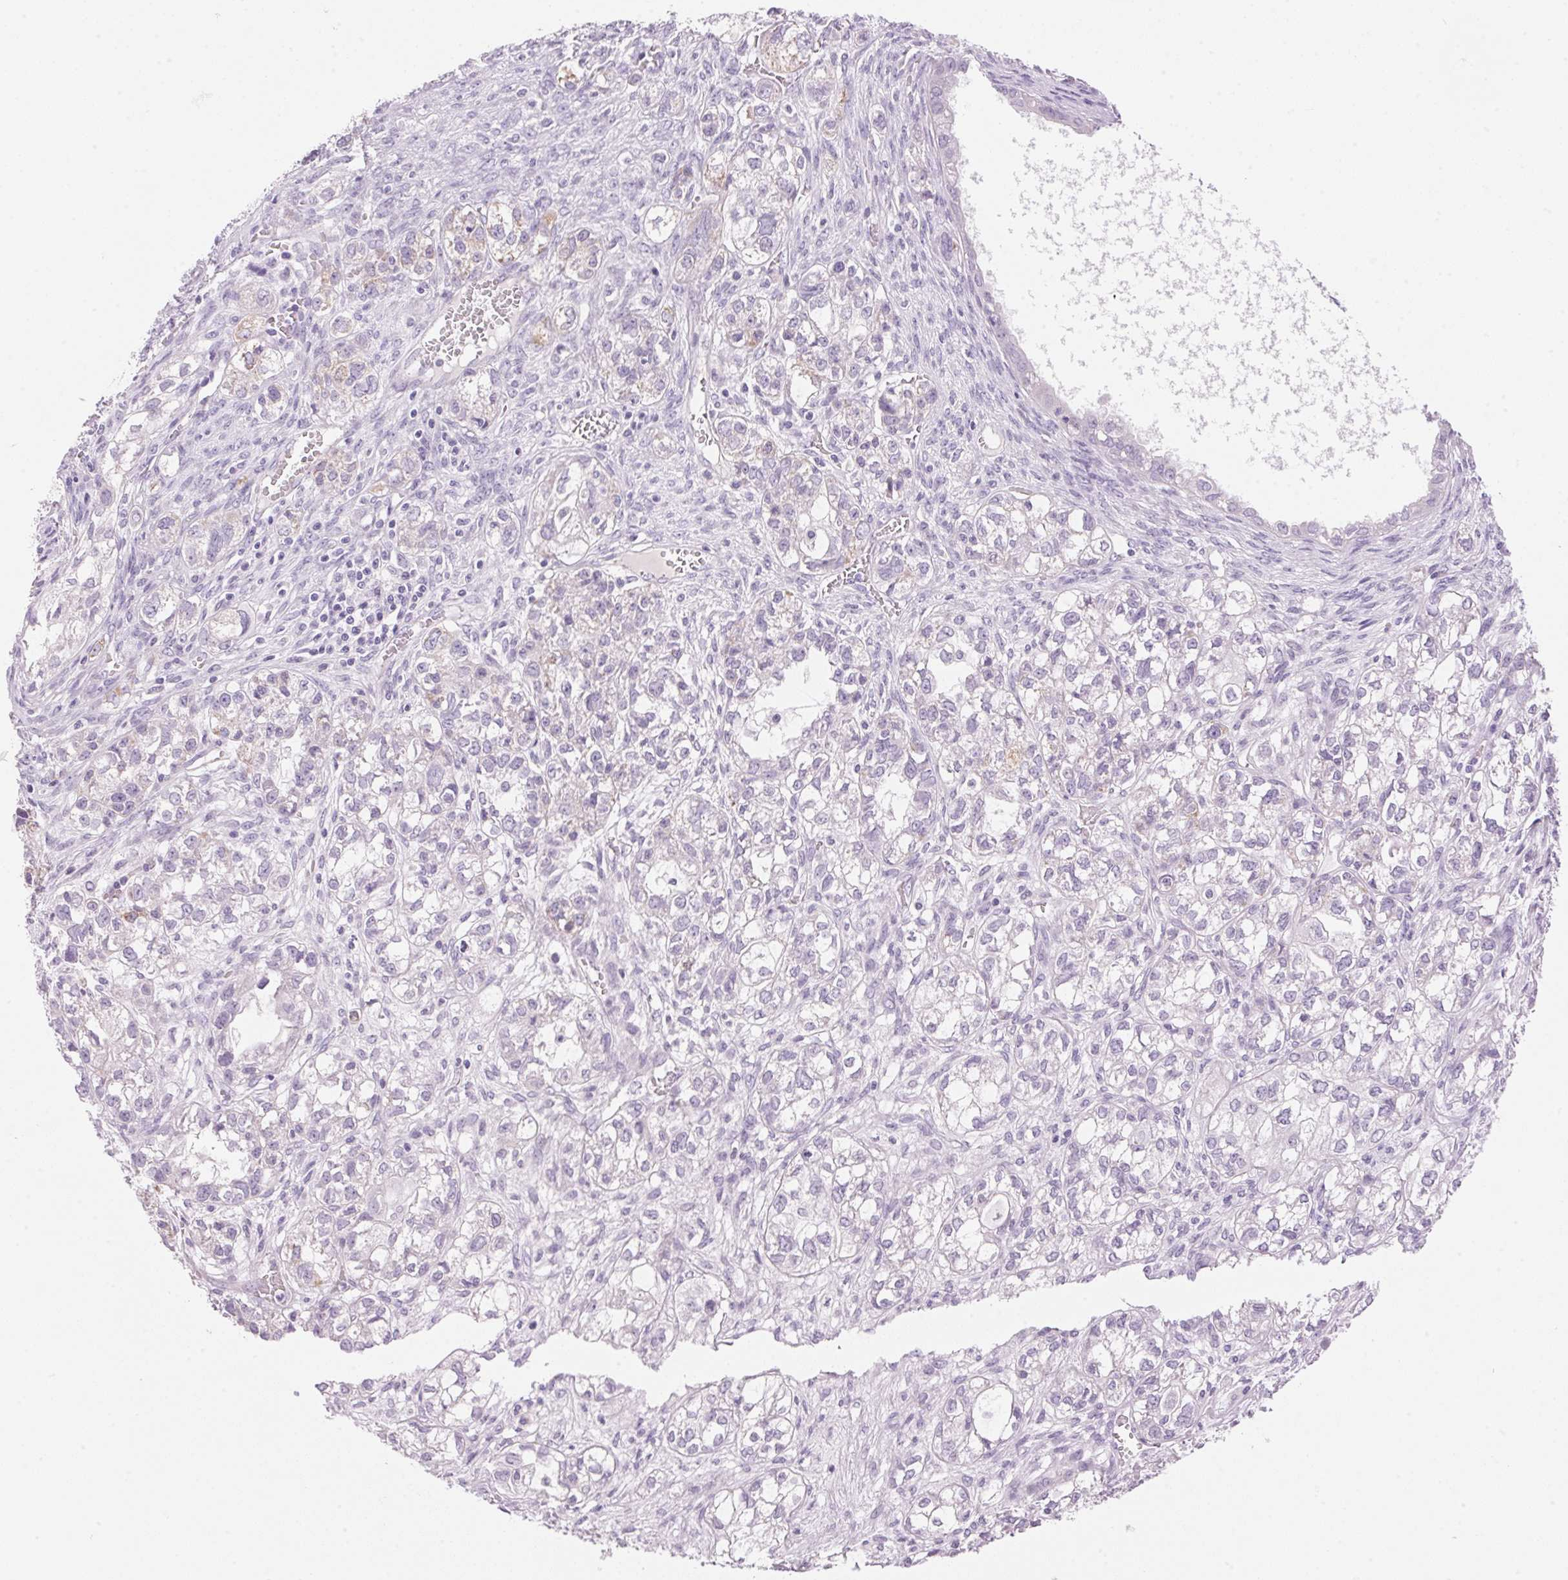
{"staining": {"intensity": "negative", "quantity": "none", "location": "none"}, "tissue": "ovarian cancer", "cell_type": "Tumor cells", "image_type": "cancer", "snomed": [{"axis": "morphology", "description": "Carcinoma, endometroid"}, {"axis": "topography", "description": "Ovary"}], "caption": "An image of ovarian cancer (endometroid carcinoma) stained for a protein displays no brown staining in tumor cells.", "gene": "HSD17B2", "patient": {"sex": "female", "age": 64}}